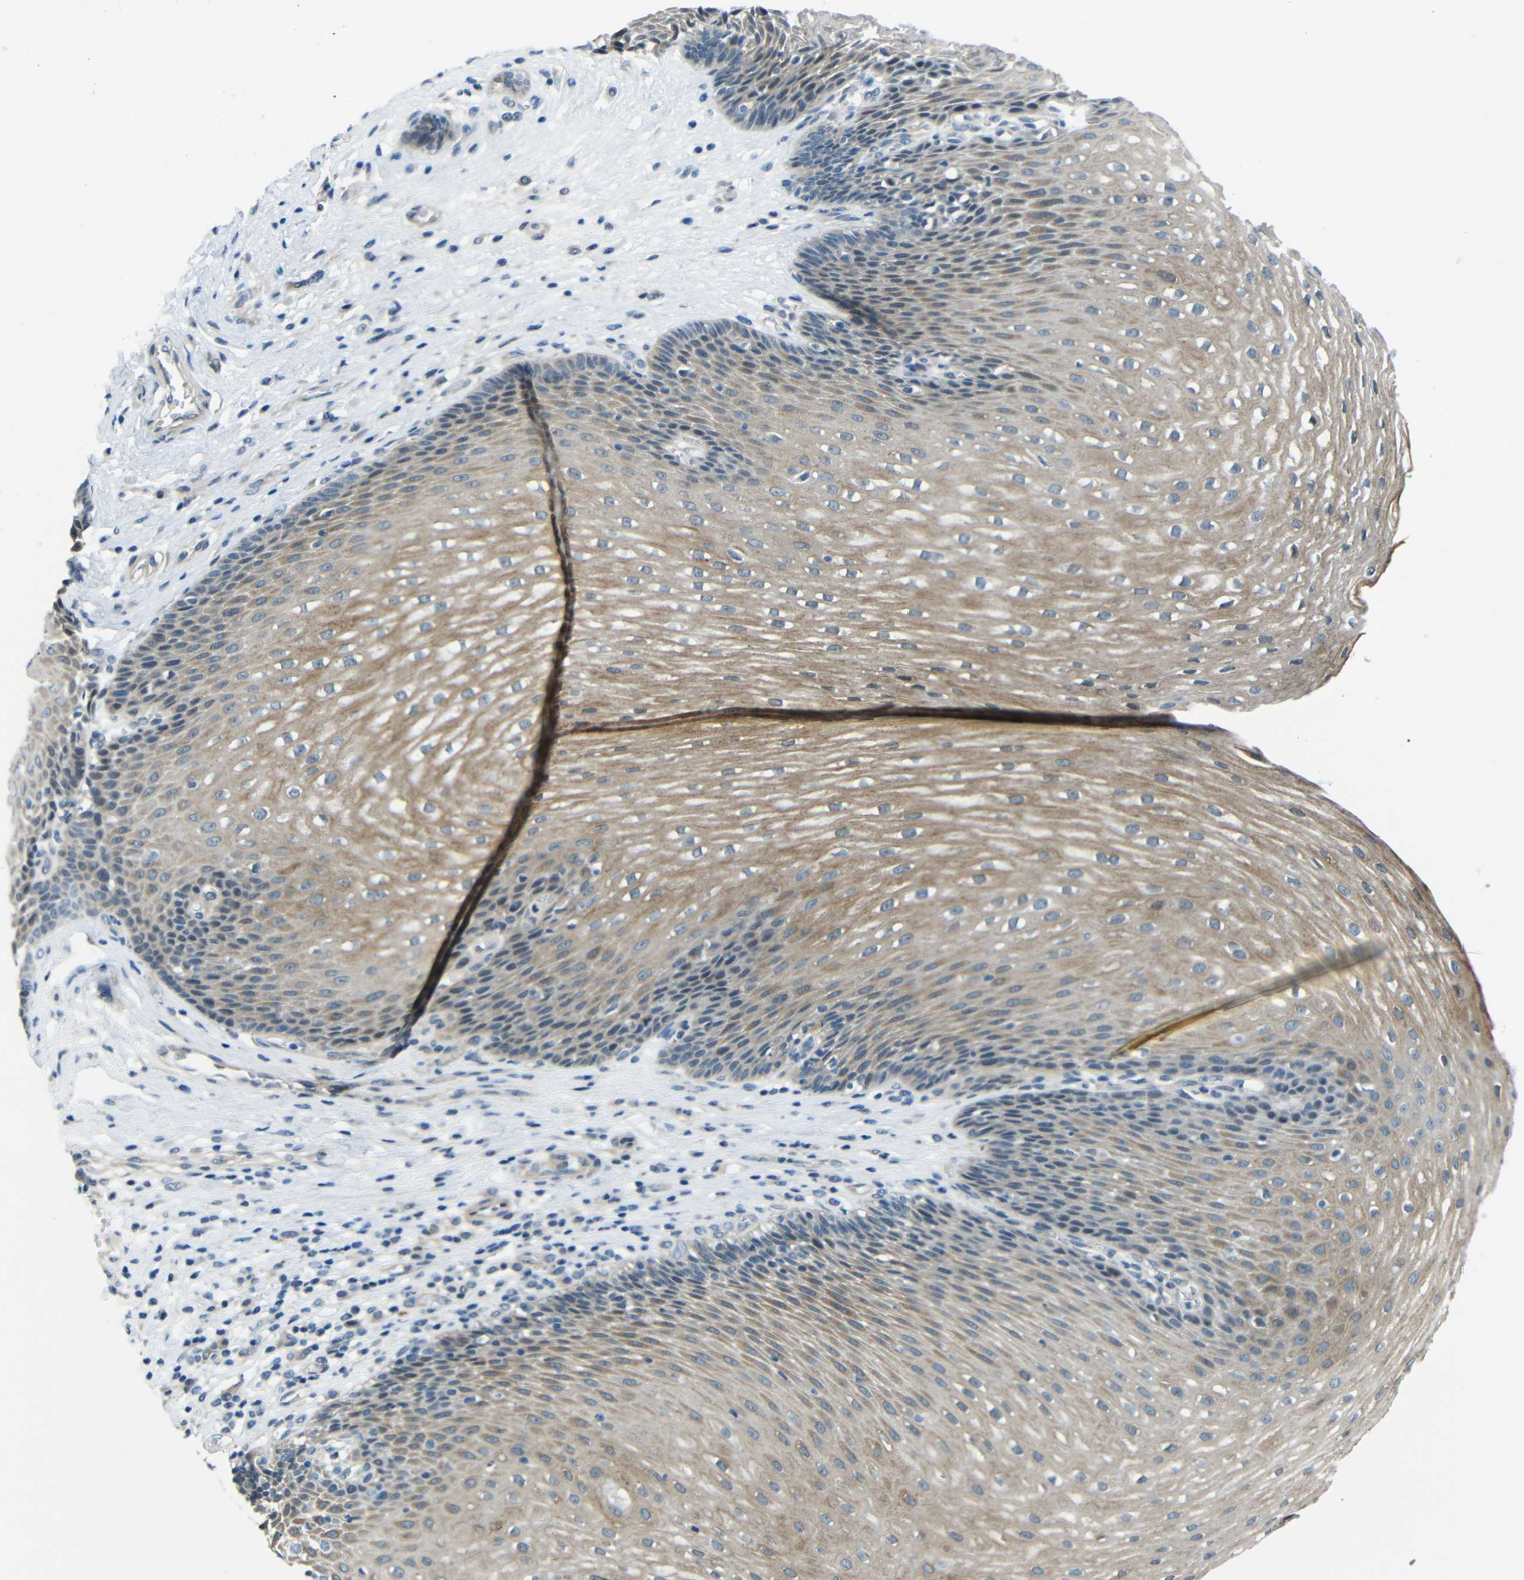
{"staining": {"intensity": "moderate", "quantity": ">75%", "location": "cytoplasmic/membranous"}, "tissue": "esophagus", "cell_type": "Squamous epithelial cells", "image_type": "normal", "snomed": [{"axis": "morphology", "description": "Normal tissue, NOS"}, {"axis": "topography", "description": "Esophagus"}], "caption": "IHC histopathology image of unremarkable esophagus: esophagus stained using immunohistochemistry displays medium levels of moderate protein expression localized specifically in the cytoplasmic/membranous of squamous epithelial cells, appearing as a cytoplasmic/membranous brown color.", "gene": "ANKRD22", "patient": {"sex": "male", "age": 48}}